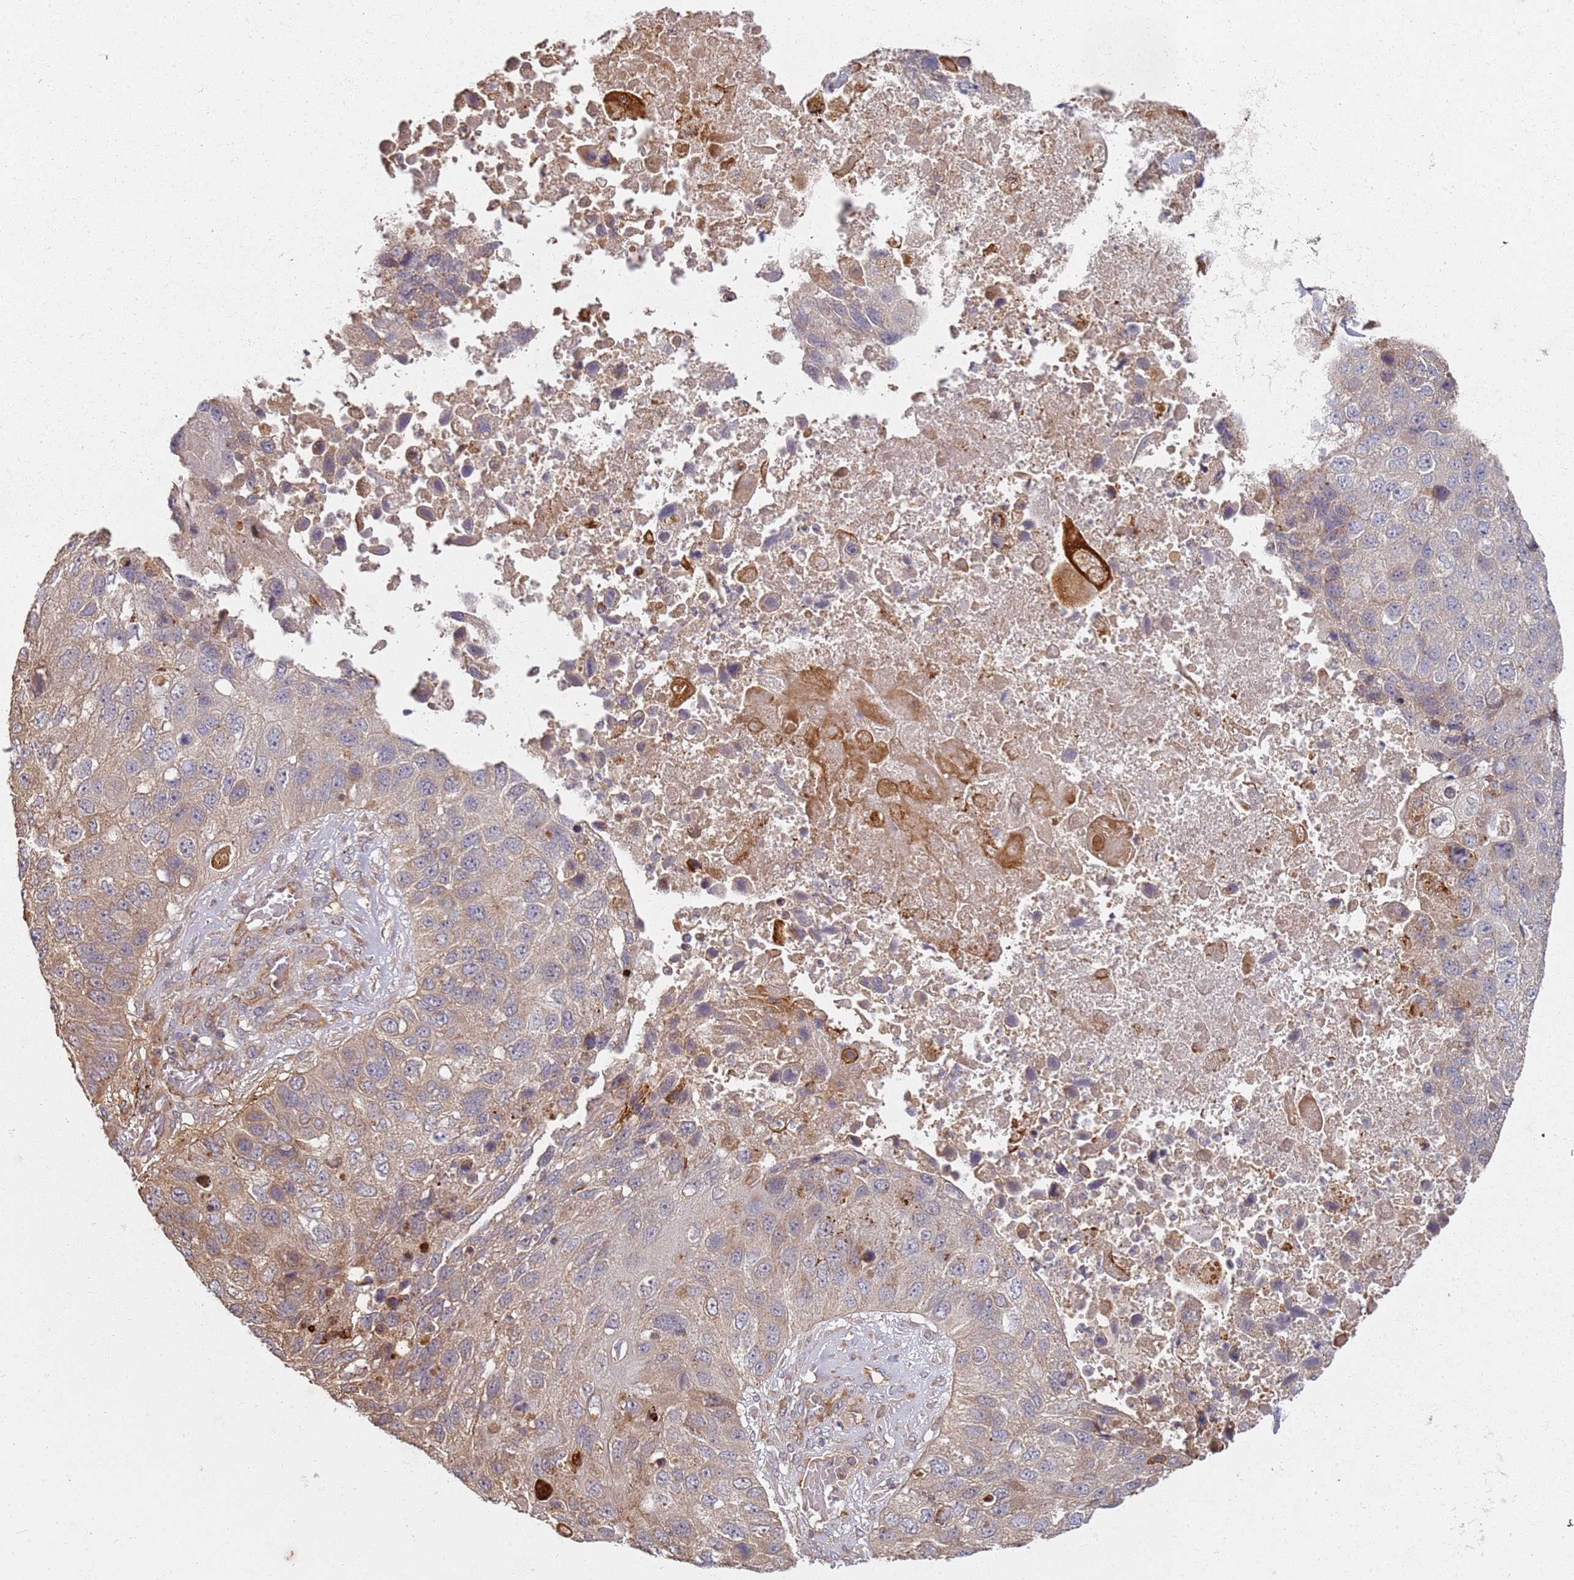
{"staining": {"intensity": "weak", "quantity": "25%-75%", "location": "cytoplasmic/membranous"}, "tissue": "lung cancer", "cell_type": "Tumor cells", "image_type": "cancer", "snomed": [{"axis": "morphology", "description": "Squamous cell carcinoma, NOS"}, {"axis": "topography", "description": "Lung"}], "caption": "Immunohistochemical staining of squamous cell carcinoma (lung) demonstrates low levels of weak cytoplasmic/membranous protein staining in approximately 25%-75% of tumor cells. (brown staining indicates protein expression, while blue staining denotes nuclei).", "gene": "SCGB2B2", "patient": {"sex": "male", "age": 61}}